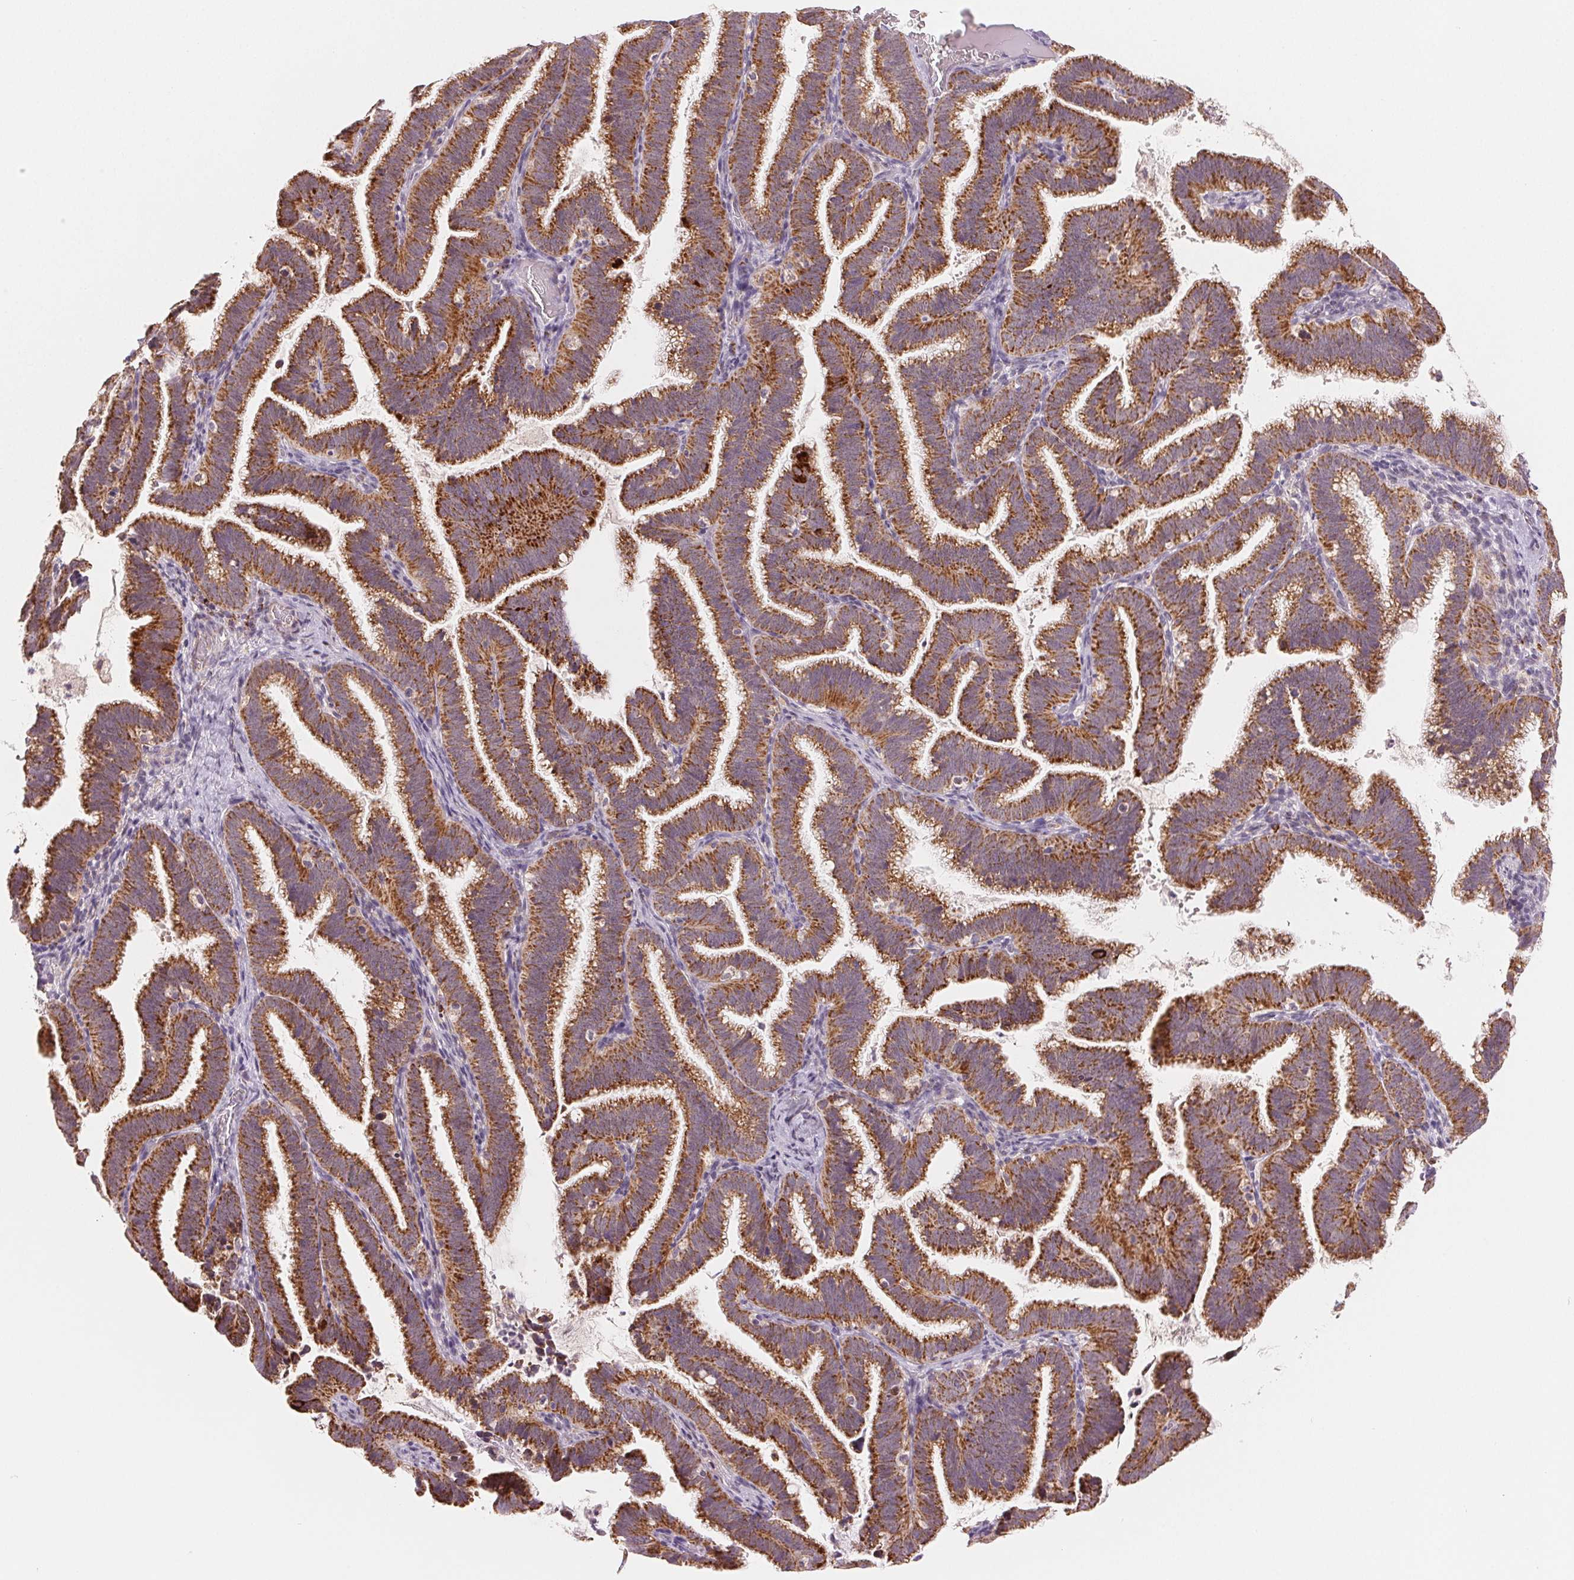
{"staining": {"intensity": "strong", "quantity": ">75%", "location": "cytoplasmic/membranous"}, "tissue": "cervical cancer", "cell_type": "Tumor cells", "image_type": "cancer", "snomed": [{"axis": "morphology", "description": "Adenocarcinoma, NOS"}, {"axis": "topography", "description": "Cervix"}], "caption": "IHC photomicrograph of neoplastic tissue: human cervical cancer stained using immunohistochemistry (IHC) displays high levels of strong protein expression localized specifically in the cytoplasmic/membranous of tumor cells, appearing as a cytoplasmic/membranous brown color.", "gene": "HINT2", "patient": {"sex": "female", "age": 61}}